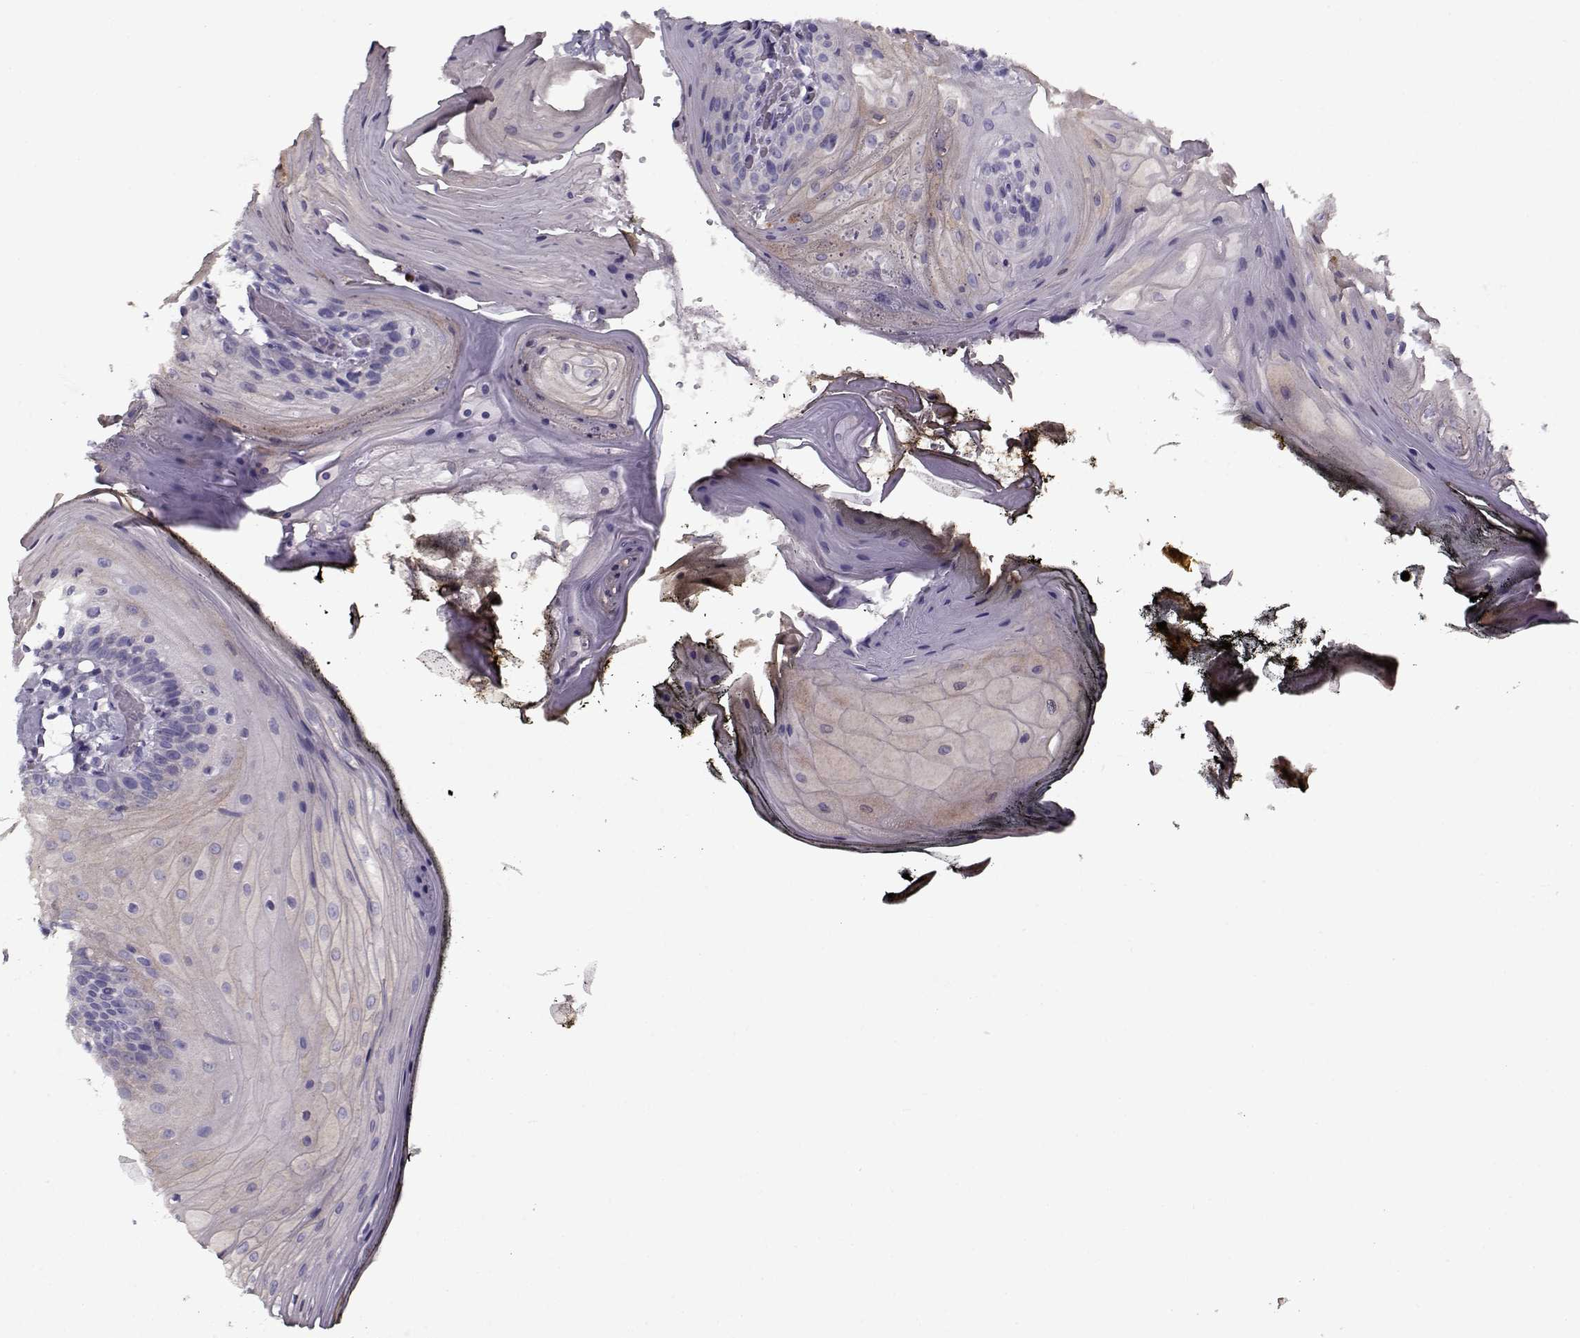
{"staining": {"intensity": "weak", "quantity": "<25%", "location": "cytoplasmic/membranous"}, "tissue": "oral mucosa", "cell_type": "Squamous epithelial cells", "image_type": "normal", "snomed": [{"axis": "morphology", "description": "Normal tissue, NOS"}, {"axis": "topography", "description": "Oral tissue"}], "caption": "This photomicrograph is of unremarkable oral mucosa stained with immunohistochemistry (IHC) to label a protein in brown with the nuclei are counter-stained blue. There is no positivity in squamous epithelial cells.", "gene": "CCDC136", "patient": {"sex": "male", "age": 9}}